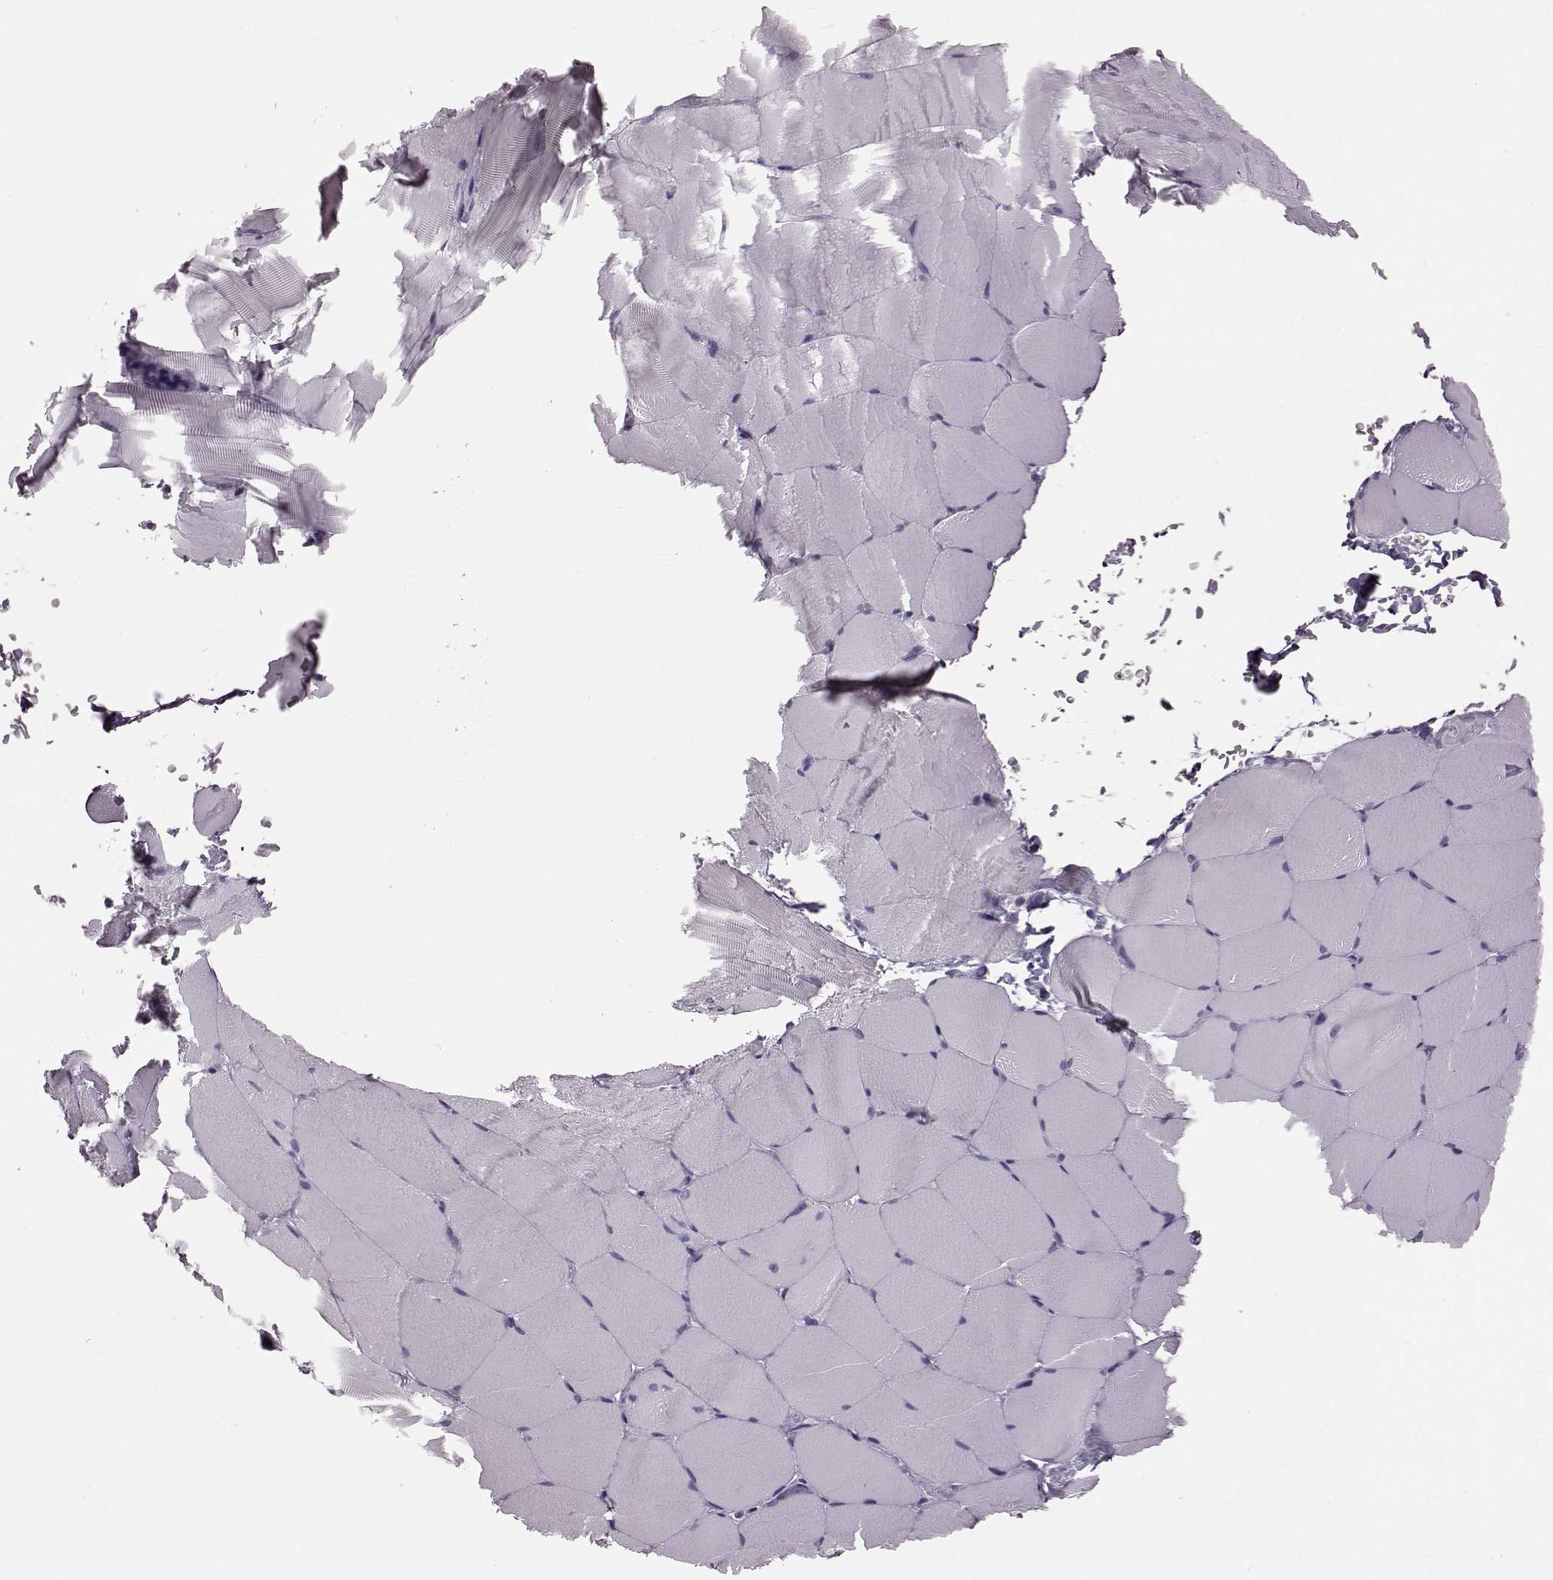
{"staining": {"intensity": "negative", "quantity": "none", "location": "none"}, "tissue": "skeletal muscle", "cell_type": "Myocytes", "image_type": "normal", "snomed": [{"axis": "morphology", "description": "Normal tissue, NOS"}, {"axis": "topography", "description": "Skeletal muscle"}], "caption": "High power microscopy image of an IHC micrograph of normal skeletal muscle, revealing no significant expression in myocytes.", "gene": "RIMS2", "patient": {"sex": "female", "age": 37}}